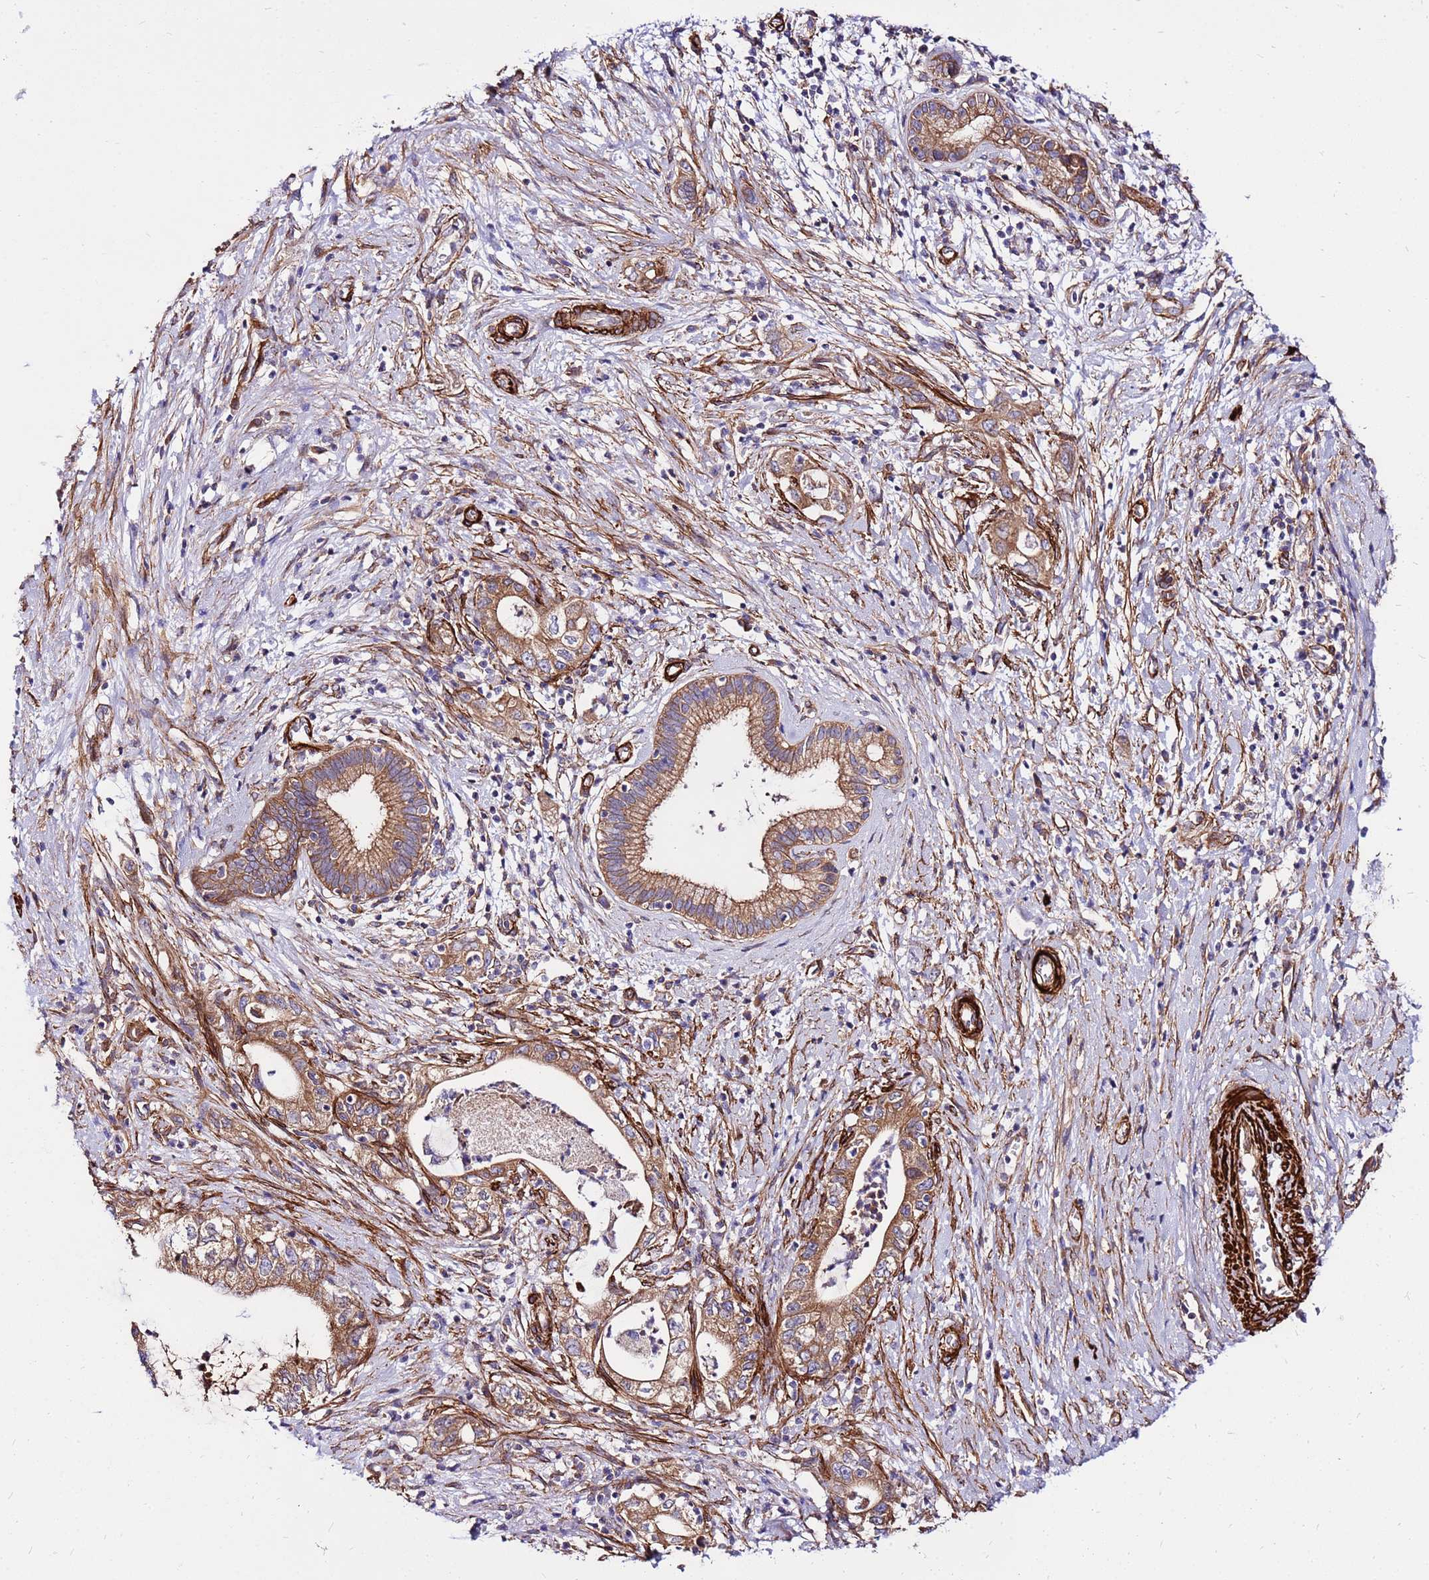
{"staining": {"intensity": "moderate", "quantity": ">75%", "location": "cytoplasmic/membranous"}, "tissue": "pancreatic cancer", "cell_type": "Tumor cells", "image_type": "cancer", "snomed": [{"axis": "morphology", "description": "Adenocarcinoma, NOS"}, {"axis": "topography", "description": "Pancreas"}], "caption": "Immunohistochemical staining of human pancreatic adenocarcinoma exhibits moderate cytoplasmic/membranous protein expression in approximately >75% of tumor cells.", "gene": "EI24", "patient": {"sex": "female", "age": 73}}